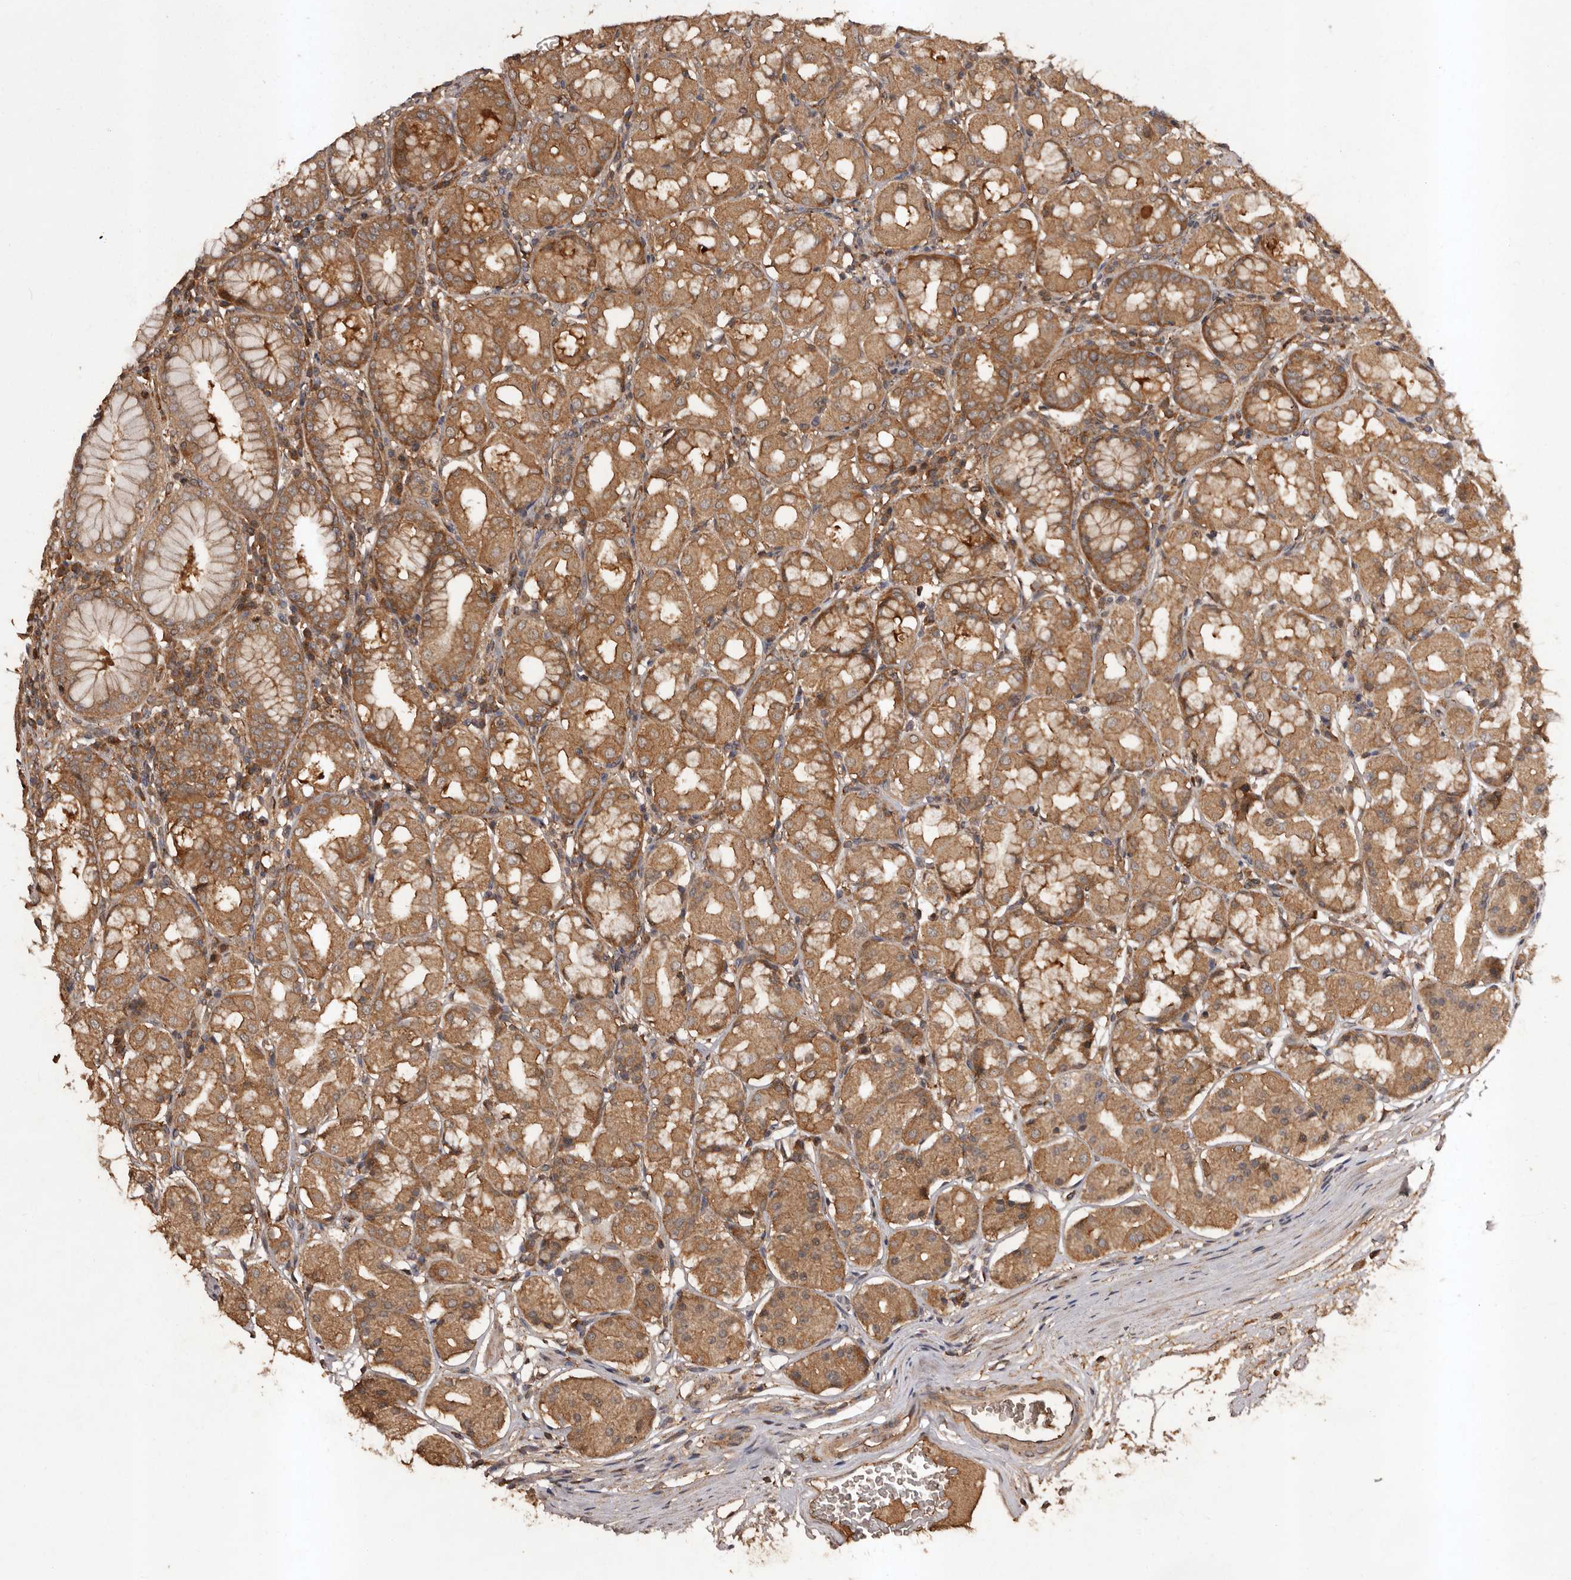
{"staining": {"intensity": "moderate", "quantity": ">75%", "location": "cytoplasmic/membranous"}, "tissue": "stomach", "cell_type": "Glandular cells", "image_type": "normal", "snomed": [{"axis": "morphology", "description": "Normal tissue, NOS"}, {"axis": "topography", "description": "Stomach"}, {"axis": "topography", "description": "Stomach, lower"}], "caption": "An immunohistochemistry (IHC) photomicrograph of normal tissue is shown. Protein staining in brown labels moderate cytoplasmic/membranous positivity in stomach within glandular cells. Immunohistochemistry (ihc) stains the protein of interest in brown and the nuclei are stained blue.", "gene": "SLC22A3", "patient": {"sex": "female", "age": 56}}